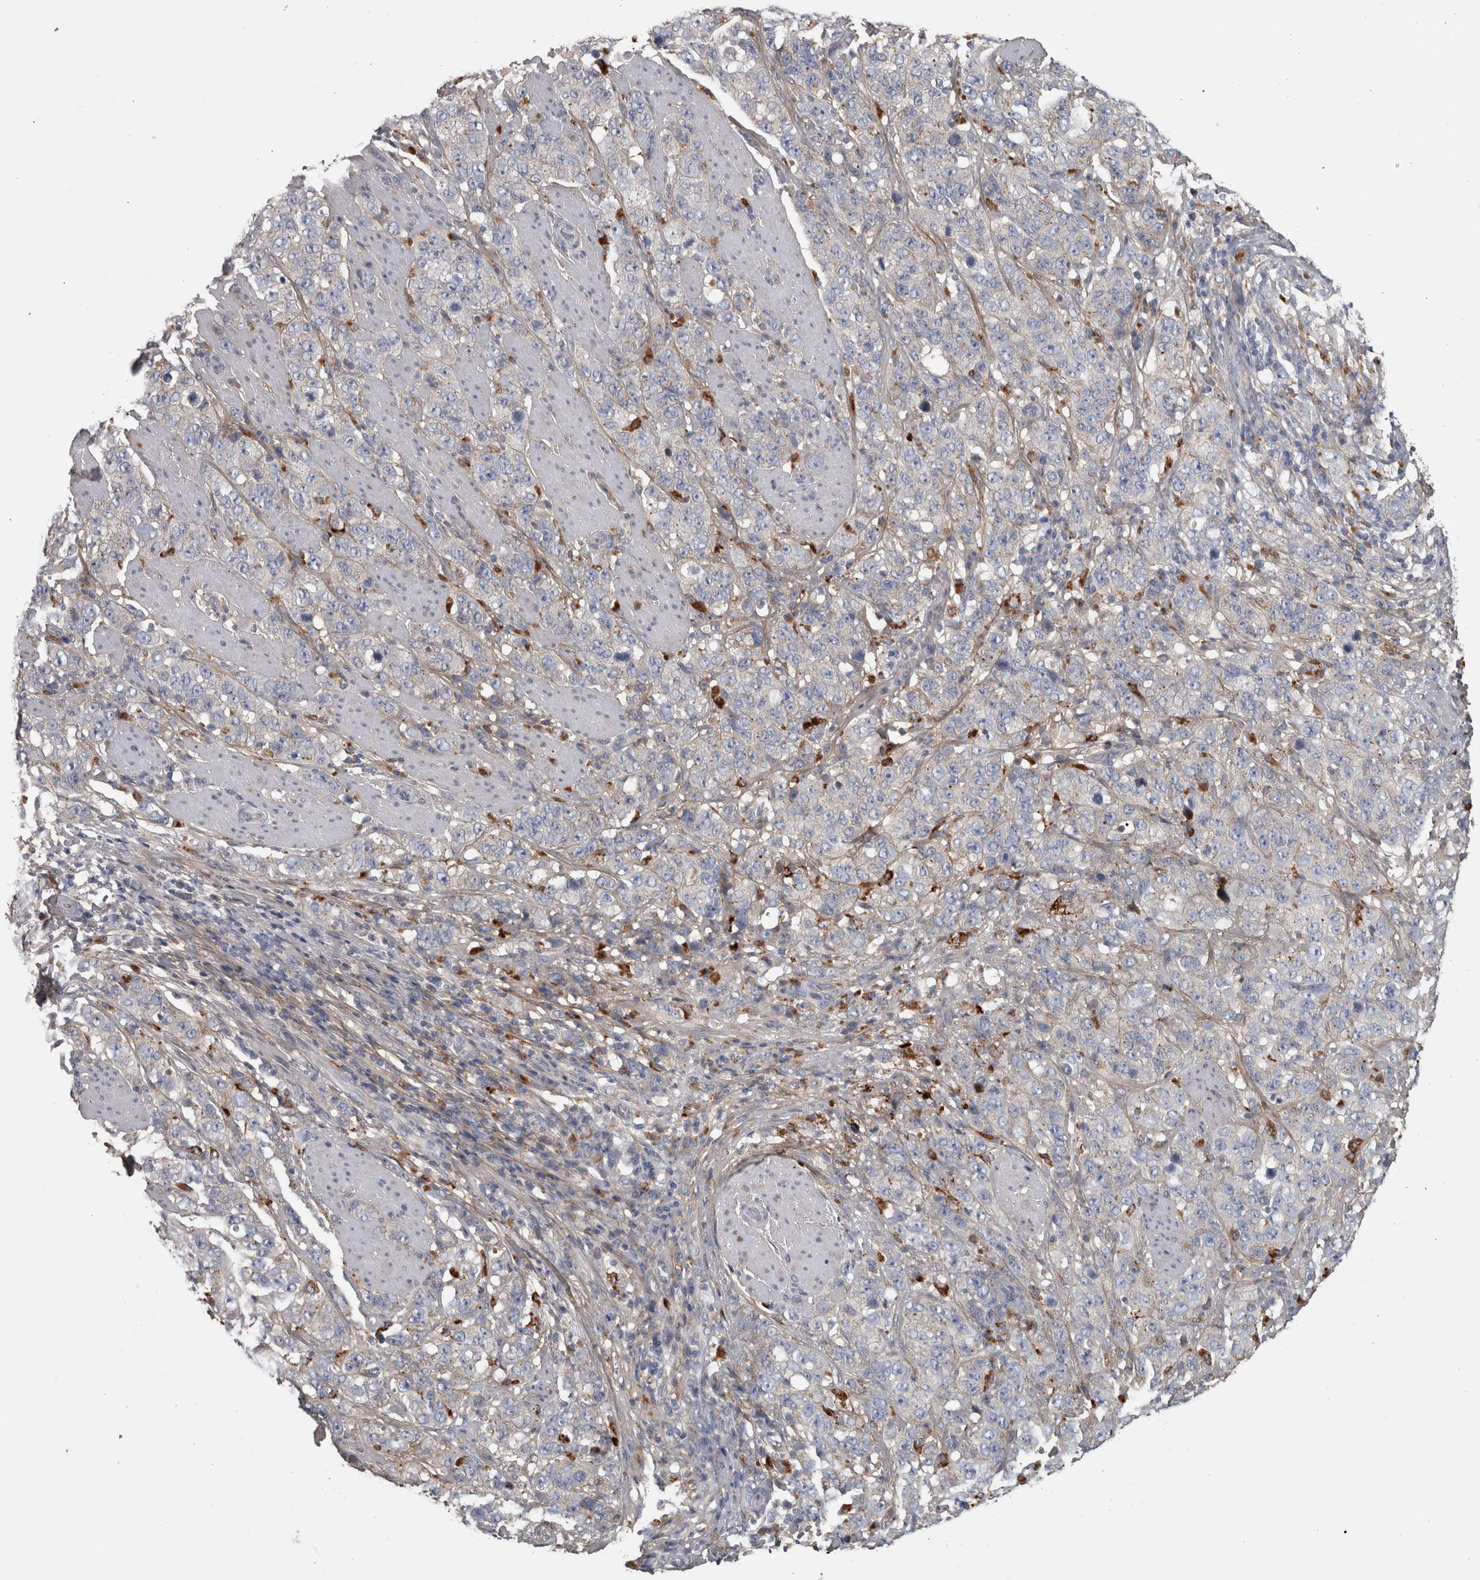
{"staining": {"intensity": "negative", "quantity": "none", "location": "none"}, "tissue": "stomach cancer", "cell_type": "Tumor cells", "image_type": "cancer", "snomed": [{"axis": "morphology", "description": "Adenocarcinoma, NOS"}, {"axis": "topography", "description": "Stomach"}], "caption": "High magnification brightfield microscopy of adenocarcinoma (stomach) stained with DAB (brown) and counterstained with hematoxylin (blue): tumor cells show no significant expression.", "gene": "ATXN2", "patient": {"sex": "male", "age": 48}}